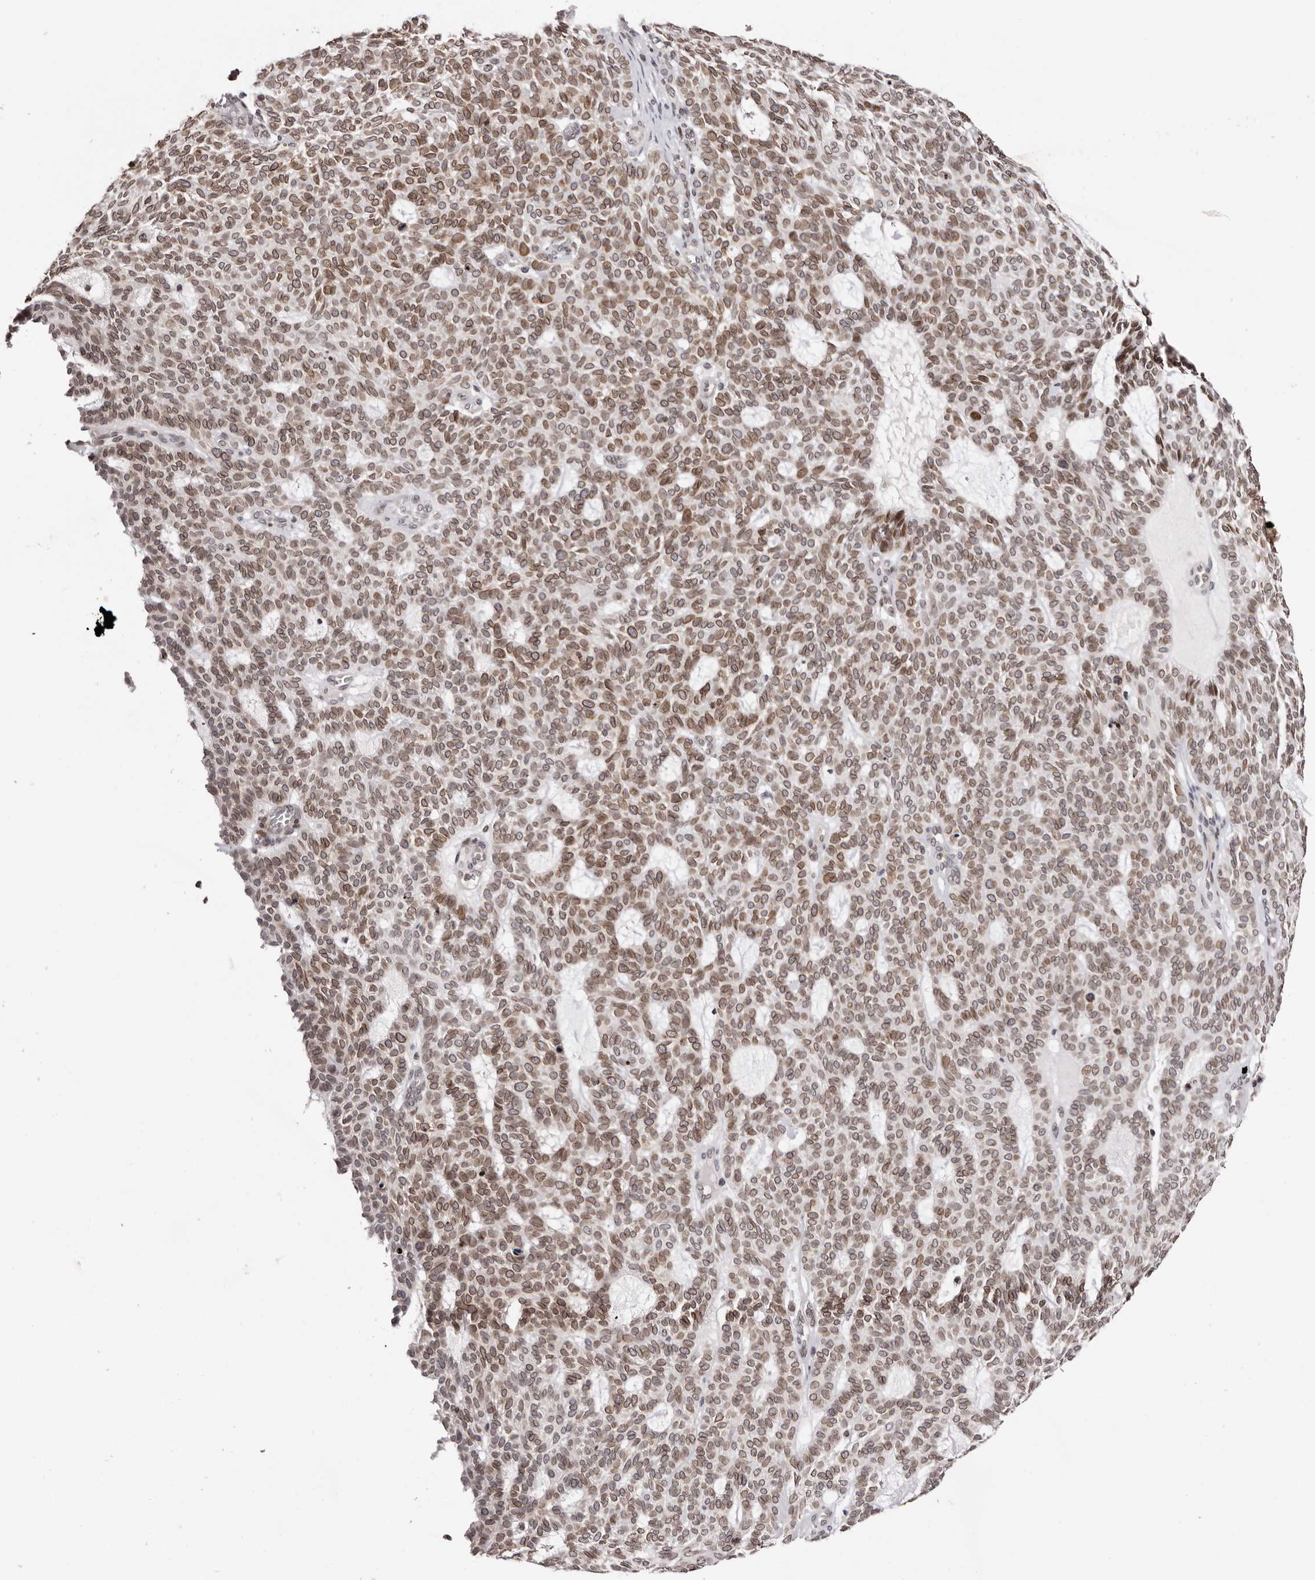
{"staining": {"intensity": "moderate", "quantity": ">75%", "location": "cytoplasmic/membranous,nuclear"}, "tissue": "skin cancer", "cell_type": "Tumor cells", "image_type": "cancer", "snomed": [{"axis": "morphology", "description": "Squamous cell carcinoma, NOS"}, {"axis": "topography", "description": "Skin"}], "caption": "DAB (3,3'-diaminobenzidine) immunohistochemical staining of human skin cancer (squamous cell carcinoma) reveals moderate cytoplasmic/membranous and nuclear protein expression in about >75% of tumor cells.", "gene": "NUP153", "patient": {"sex": "female", "age": 90}}